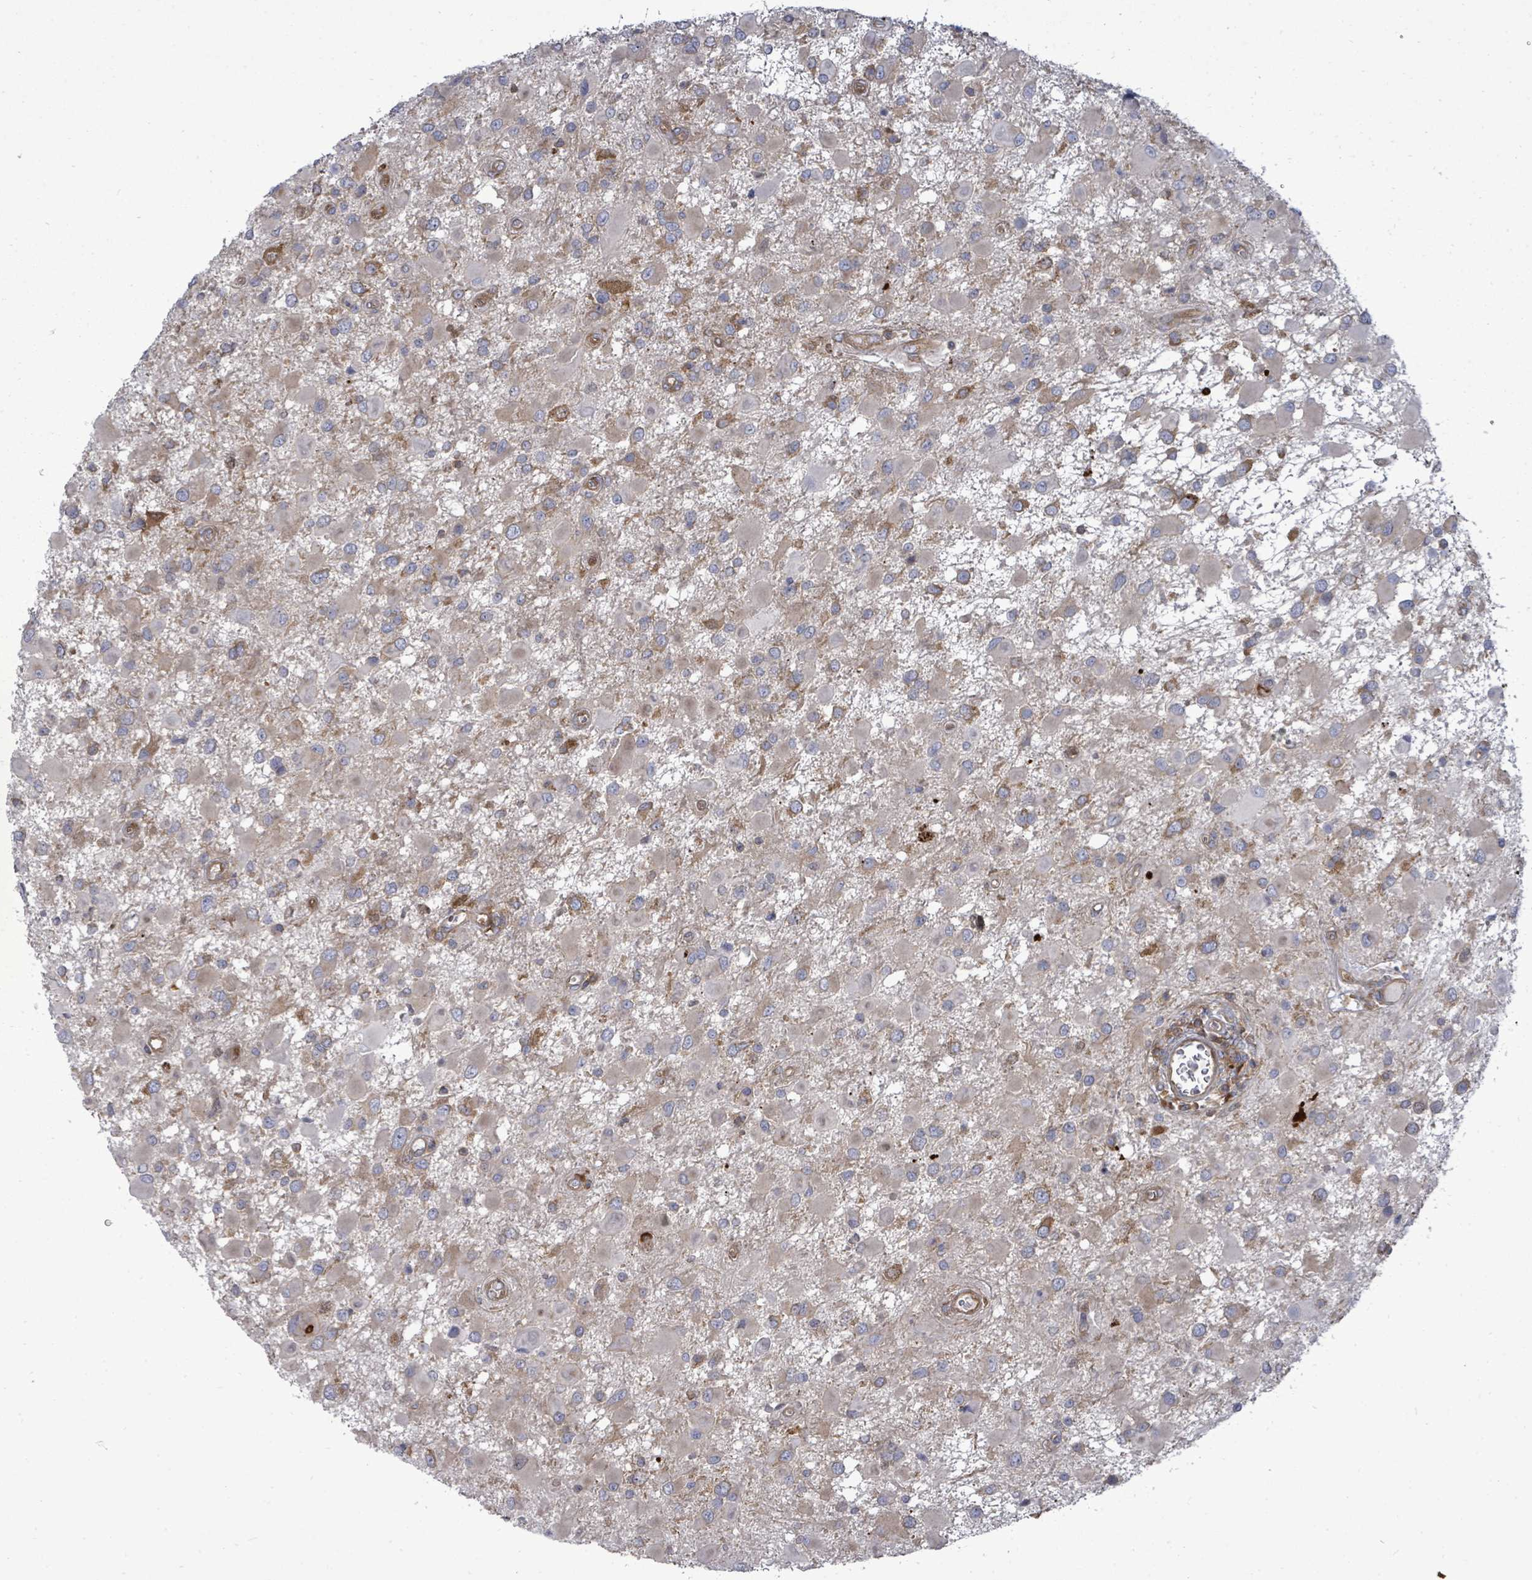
{"staining": {"intensity": "moderate", "quantity": "<25%", "location": "cytoplasmic/membranous"}, "tissue": "glioma", "cell_type": "Tumor cells", "image_type": "cancer", "snomed": [{"axis": "morphology", "description": "Glioma, malignant, High grade"}, {"axis": "topography", "description": "Brain"}], "caption": "Immunohistochemical staining of human glioma reveals moderate cytoplasmic/membranous protein expression in about <25% of tumor cells.", "gene": "EIF3C", "patient": {"sex": "male", "age": 53}}